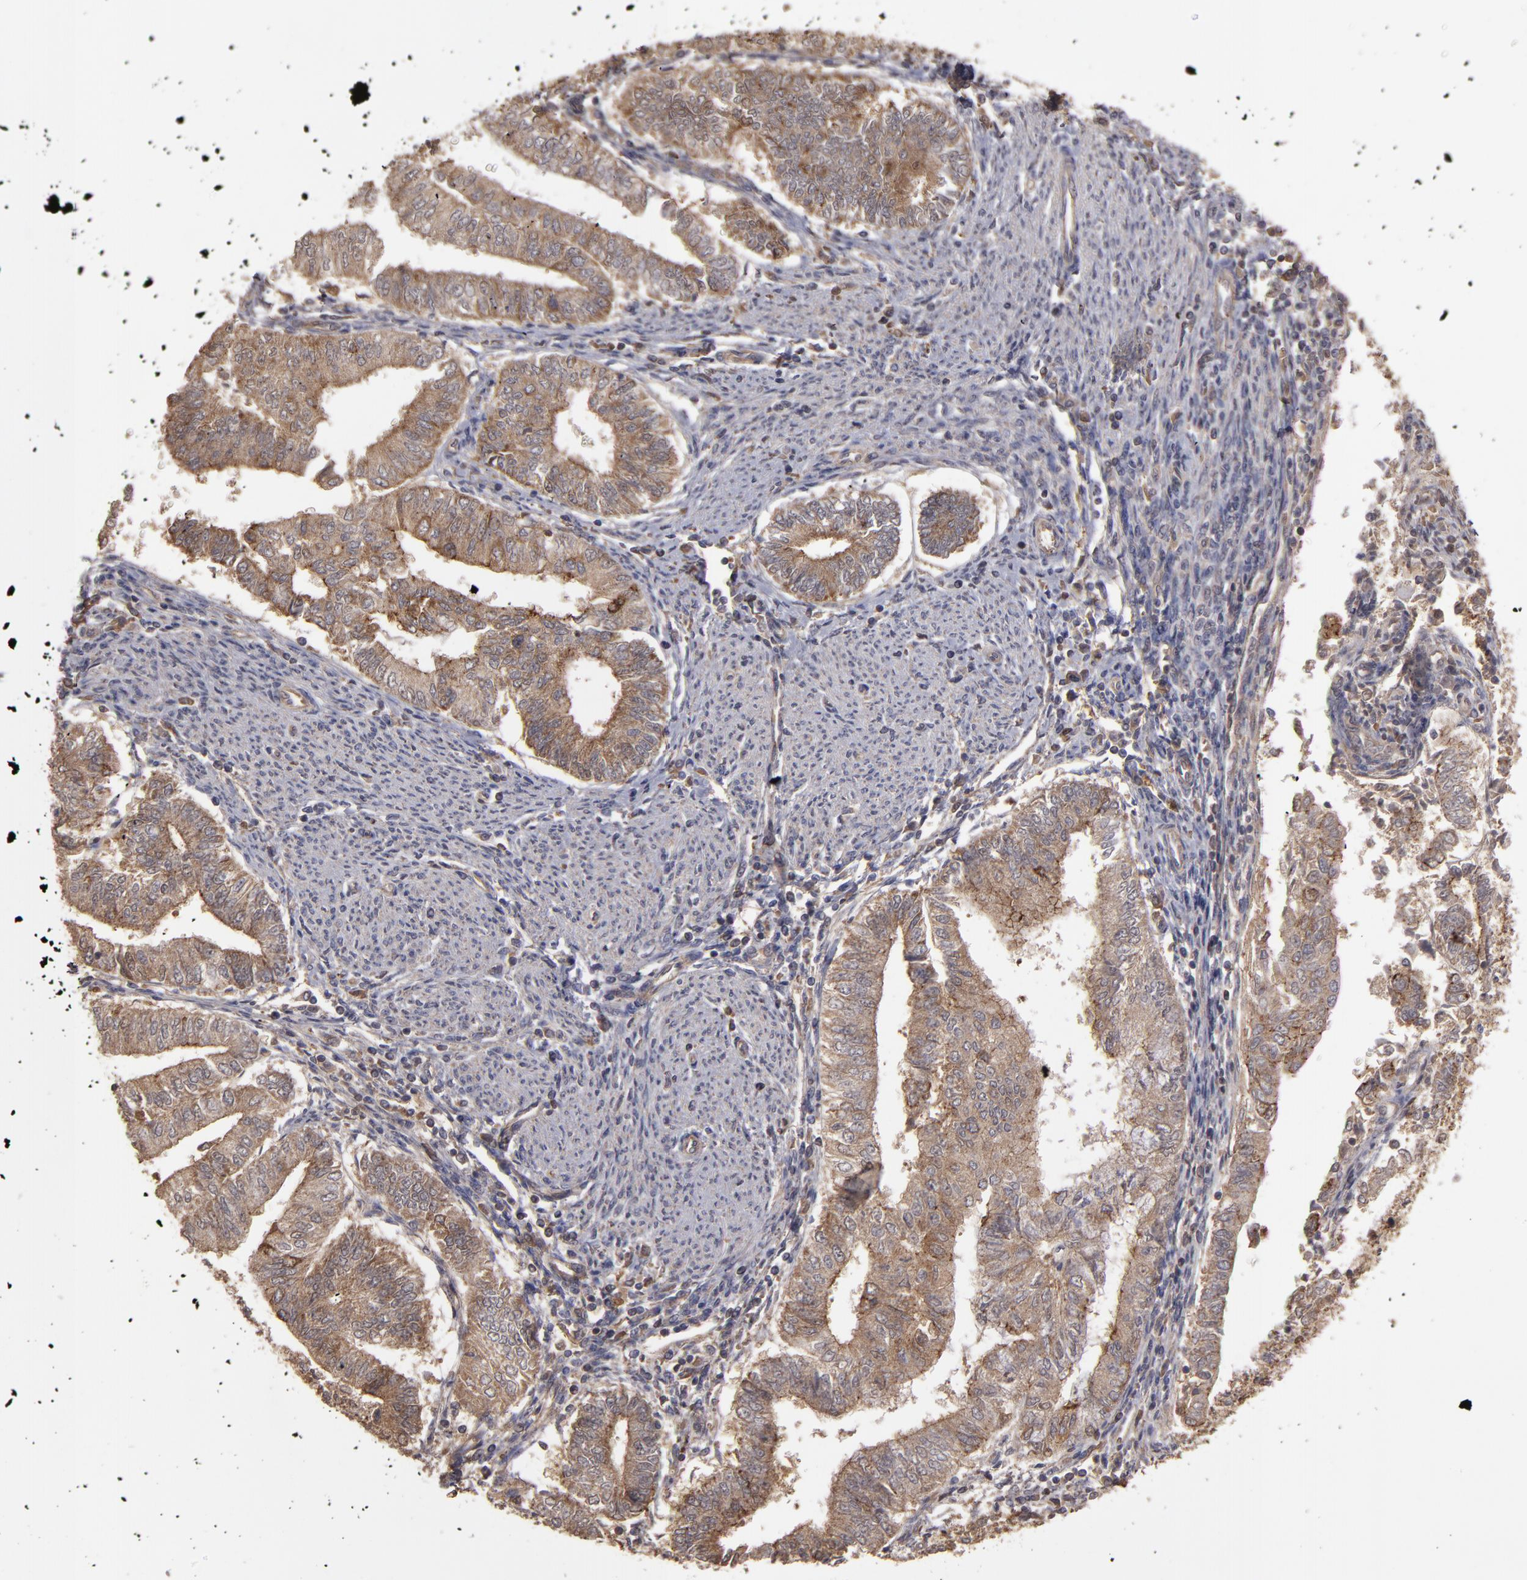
{"staining": {"intensity": "moderate", "quantity": ">75%", "location": "cytoplasmic/membranous"}, "tissue": "endometrial cancer", "cell_type": "Tumor cells", "image_type": "cancer", "snomed": [{"axis": "morphology", "description": "Adenocarcinoma, NOS"}, {"axis": "topography", "description": "Endometrium"}], "caption": "A medium amount of moderate cytoplasmic/membranous positivity is seen in approximately >75% of tumor cells in adenocarcinoma (endometrial) tissue.", "gene": "RPS6KA6", "patient": {"sex": "female", "age": 66}}